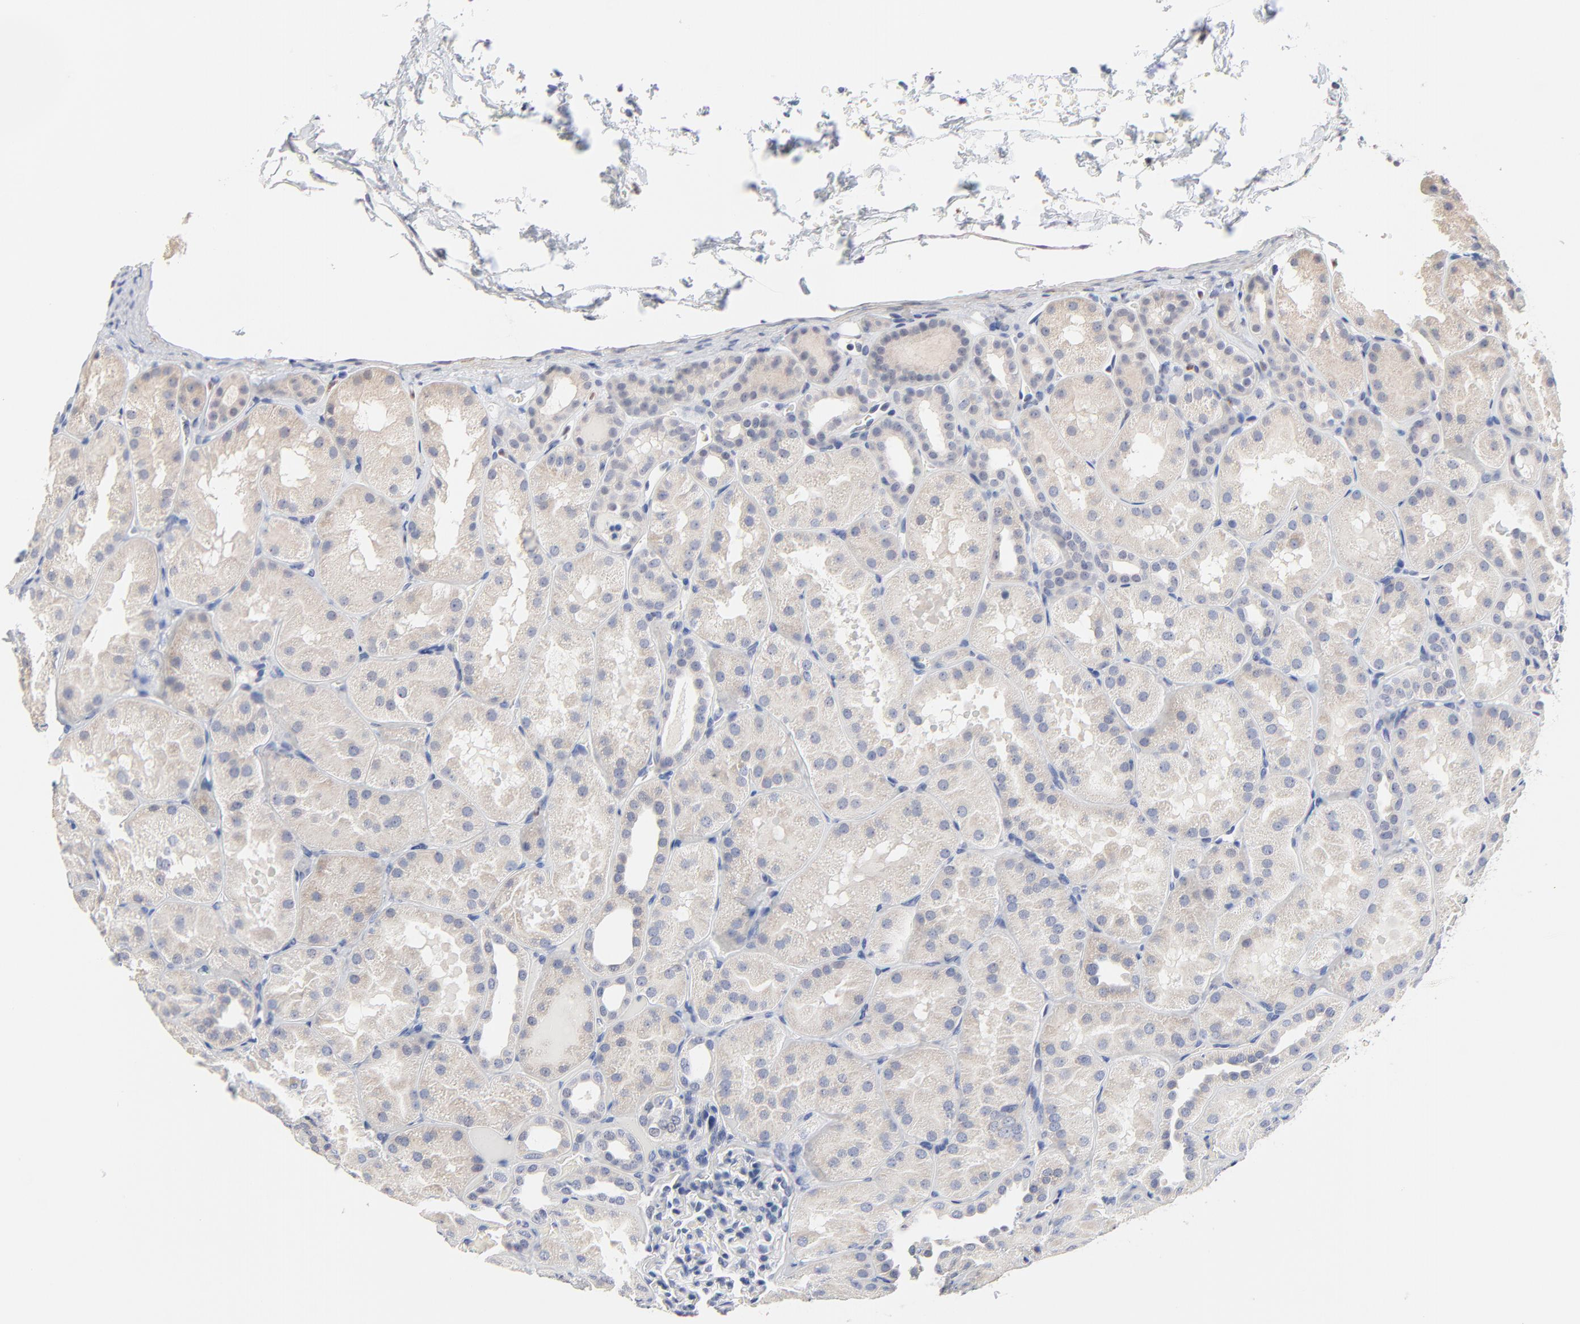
{"staining": {"intensity": "negative", "quantity": "none", "location": "none"}, "tissue": "kidney", "cell_type": "Cells in glomeruli", "image_type": "normal", "snomed": [{"axis": "morphology", "description": "Normal tissue, NOS"}, {"axis": "topography", "description": "Kidney"}], "caption": "This is an immunohistochemistry micrograph of unremarkable human kidney. There is no staining in cells in glomeruli.", "gene": "AADAC", "patient": {"sex": "male", "age": 28}}